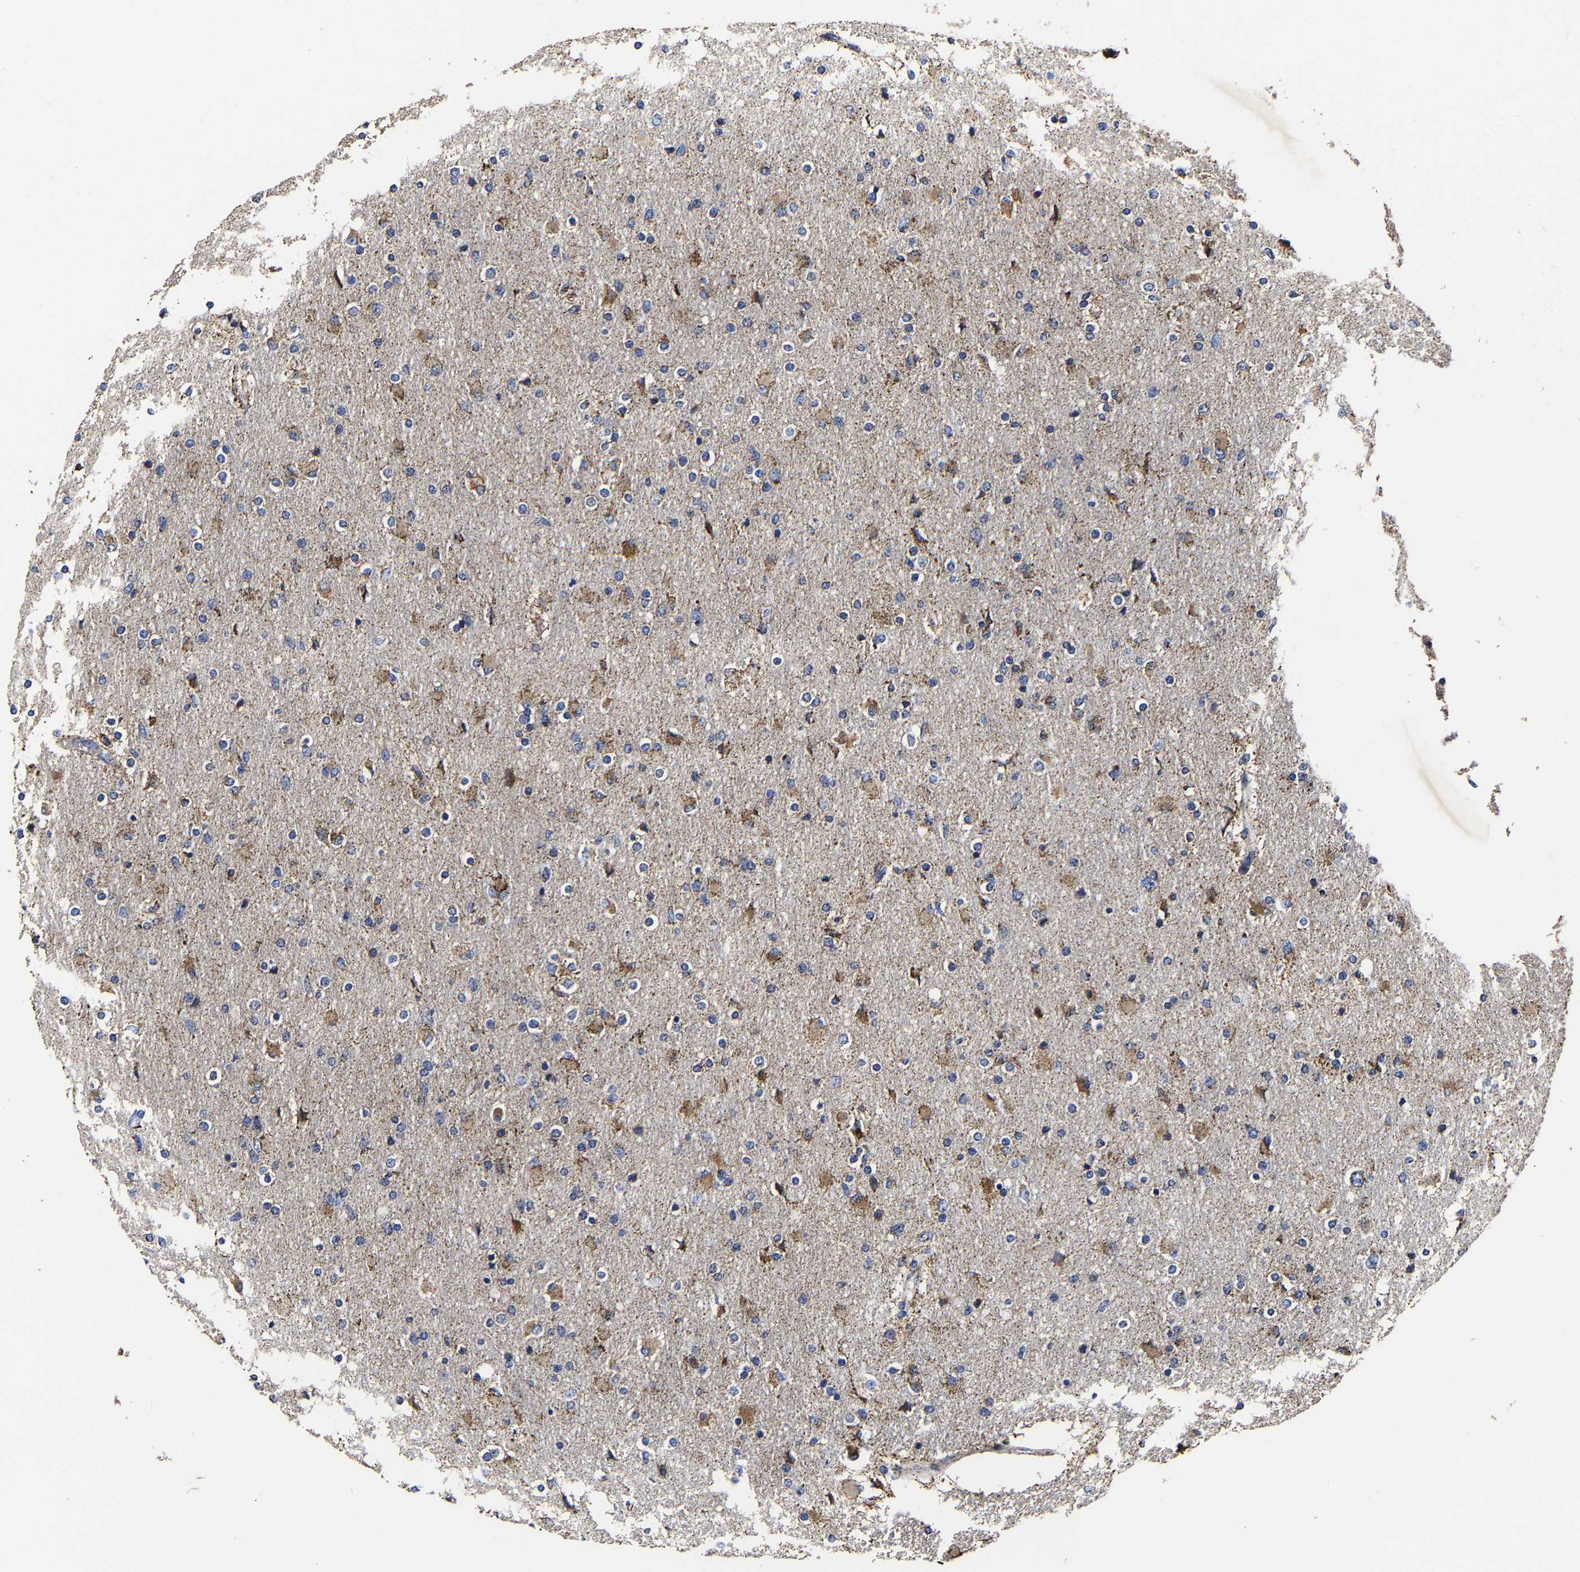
{"staining": {"intensity": "moderate", "quantity": "25%-75%", "location": "cytoplasmic/membranous"}, "tissue": "glioma", "cell_type": "Tumor cells", "image_type": "cancer", "snomed": [{"axis": "morphology", "description": "Glioma, malignant, High grade"}, {"axis": "topography", "description": "Cerebral cortex"}], "caption": "Brown immunohistochemical staining in glioma exhibits moderate cytoplasmic/membranous staining in approximately 25%-75% of tumor cells. (IHC, brightfield microscopy, high magnification).", "gene": "AASS", "patient": {"sex": "female", "age": 36}}